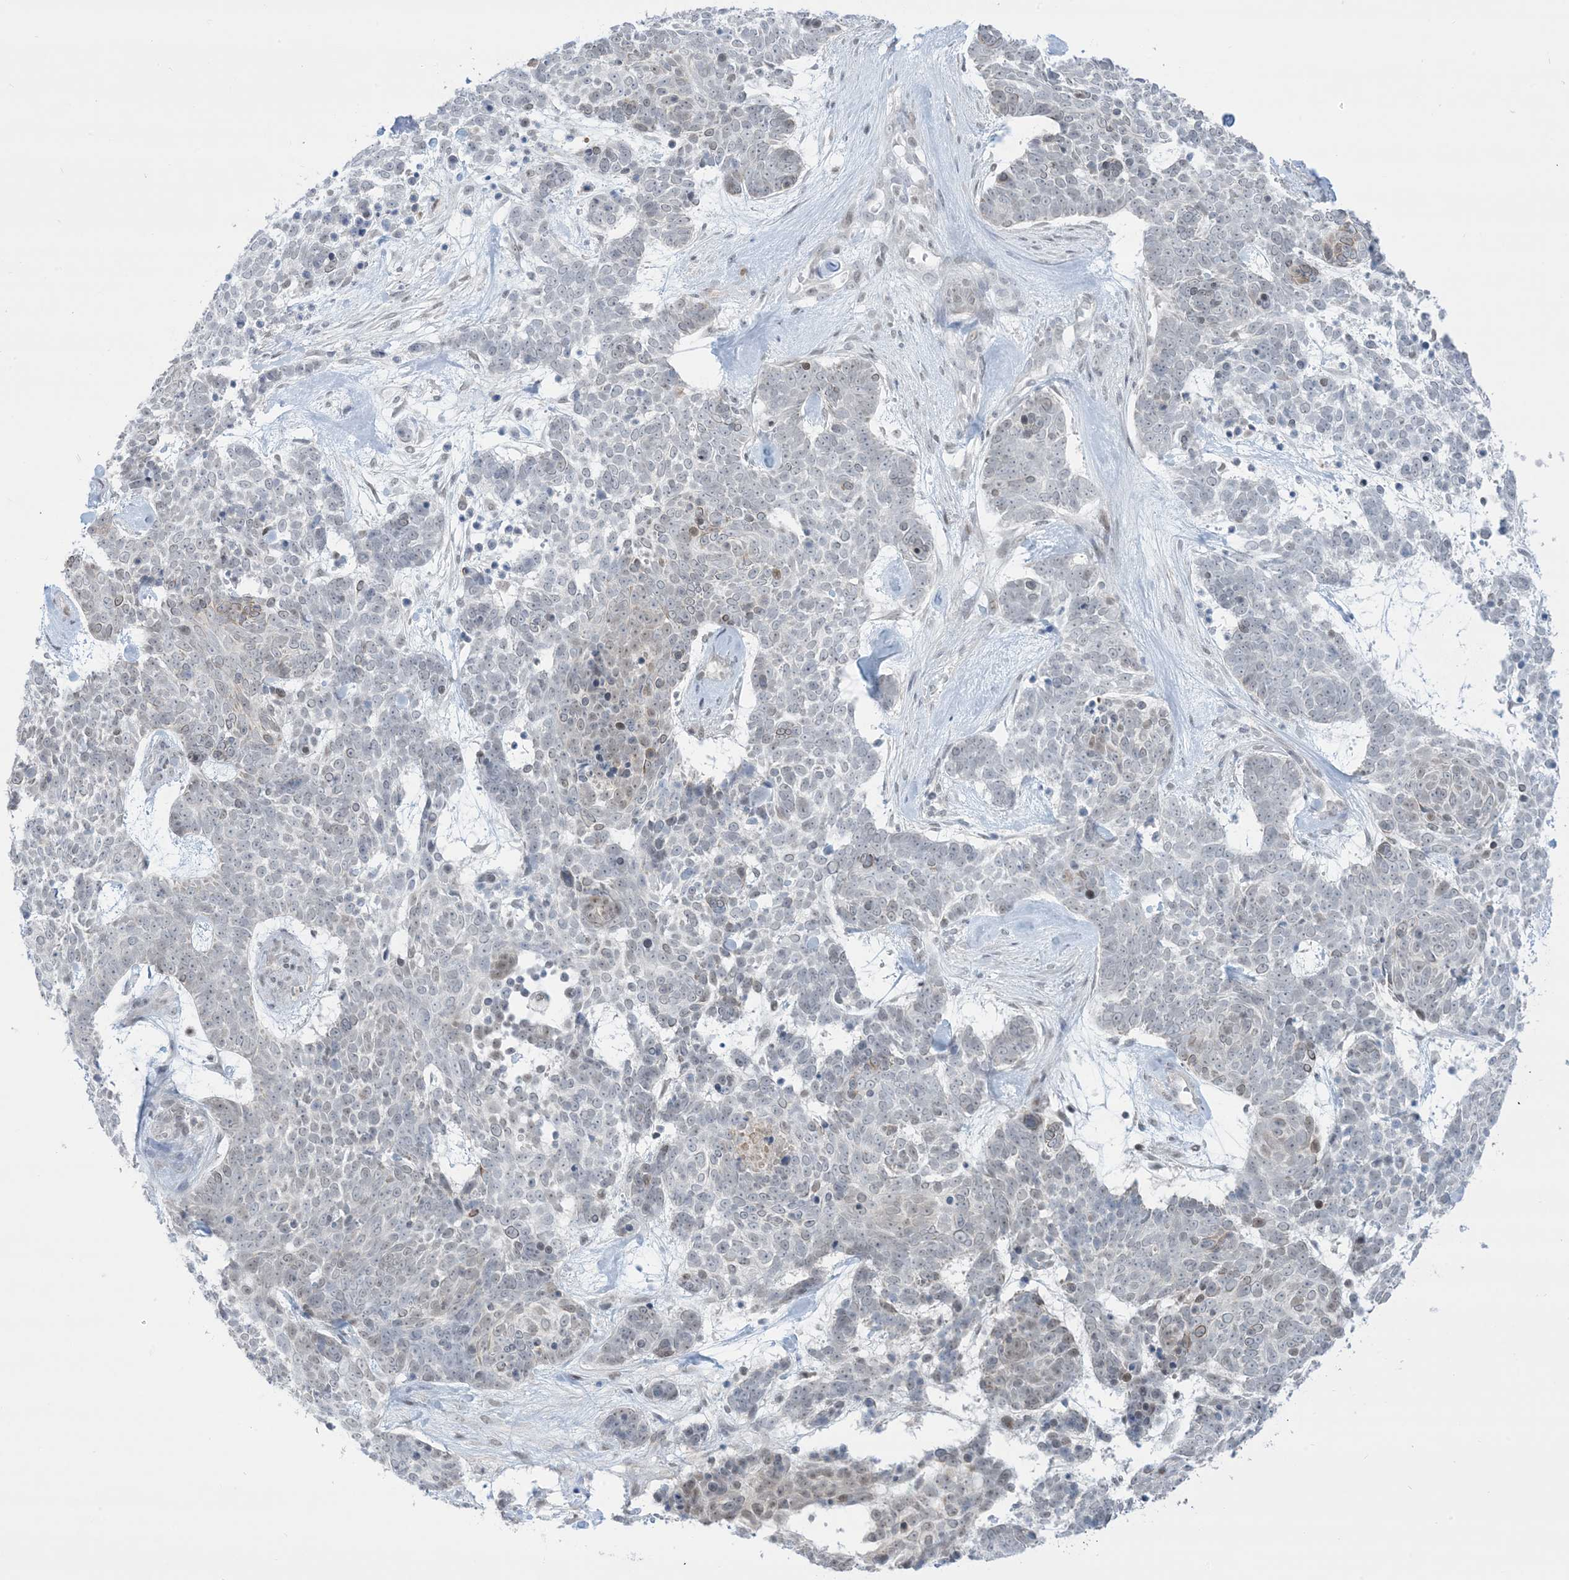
{"staining": {"intensity": "negative", "quantity": "none", "location": "none"}, "tissue": "skin cancer", "cell_type": "Tumor cells", "image_type": "cancer", "snomed": [{"axis": "morphology", "description": "Basal cell carcinoma"}, {"axis": "topography", "description": "Skin"}], "caption": "The immunohistochemistry (IHC) image has no significant positivity in tumor cells of skin cancer tissue.", "gene": "TFPT", "patient": {"sex": "female", "age": 81}}